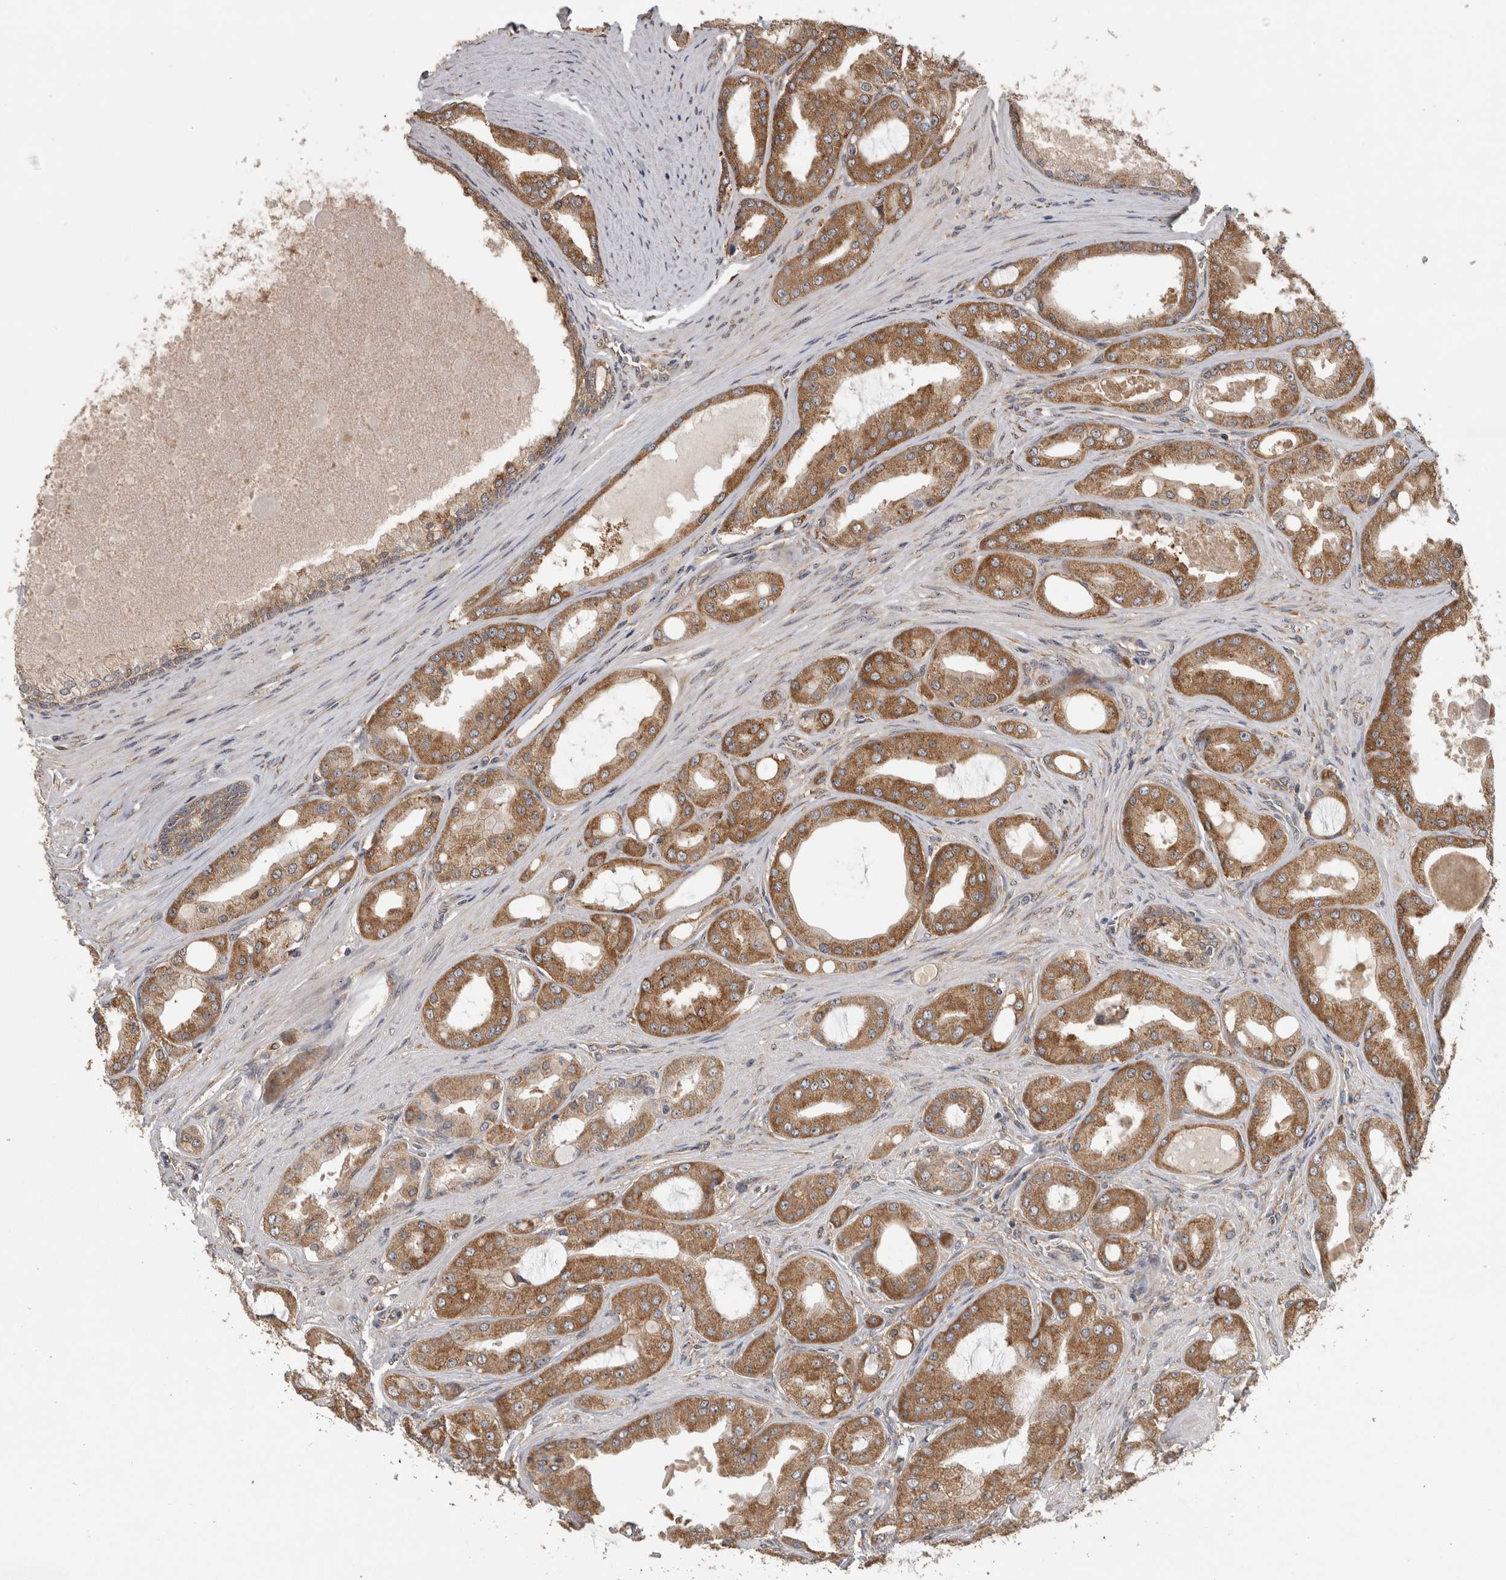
{"staining": {"intensity": "moderate", "quantity": ">75%", "location": "cytoplasmic/membranous"}, "tissue": "prostate cancer", "cell_type": "Tumor cells", "image_type": "cancer", "snomed": [{"axis": "morphology", "description": "Adenocarcinoma, High grade"}, {"axis": "topography", "description": "Prostate"}], "caption": "Protein expression by IHC shows moderate cytoplasmic/membranous staining in approximately >75% of tumor cells in adenocarcinoma (high-grade) (prostate).", "gene": "ATXN2", "patient": {"sex": "male", "age": 60}}